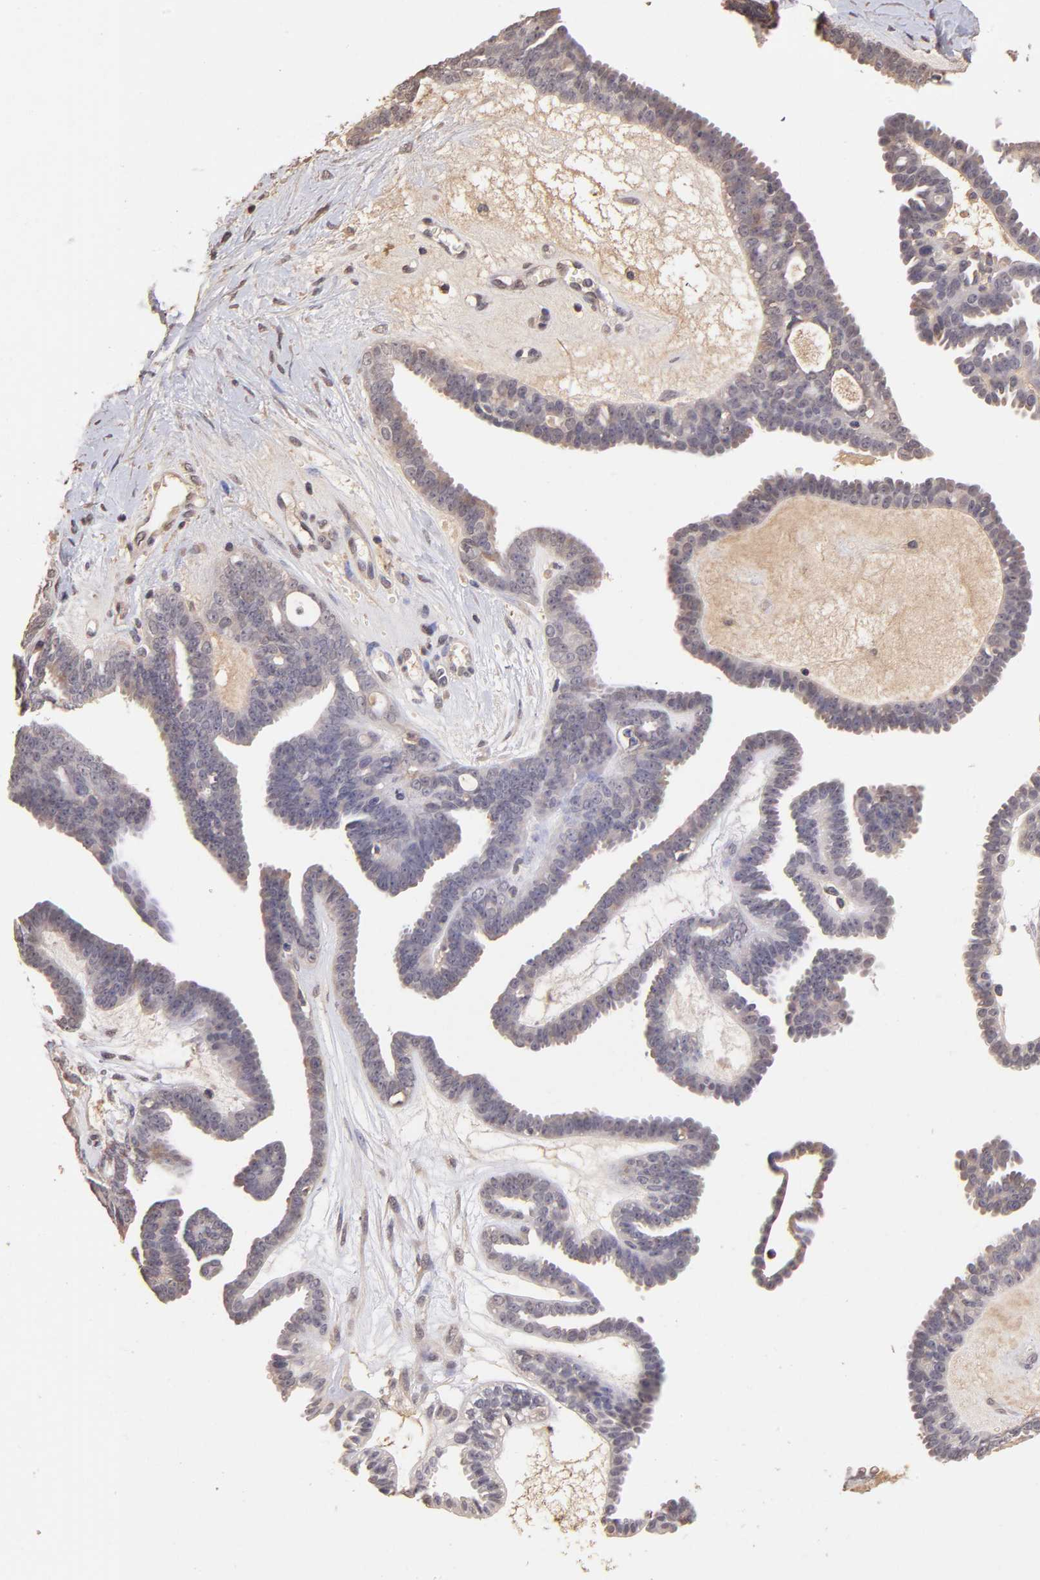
{"staining": {"intensity": "weak", "quantity": "<25%", "location": "cytoplasmic/membranous"}, "tissue": "ovarian cancer", "cell_type": "Tumor cells", "image_type": "cancer", "snomed": [{"axis": "morphology", "description": "Cystadenocarcinoma, serous, NOS"}, {"axis": "topography", "description": "Ovary"}], "caption": "Immunohistochemistry photomicrograph of ovarian cancer stained for a protein (brown), which reveals no expression in tumor cells.", "gene": "RNASEL", "patient": {"sex": "female", "age": 71}}